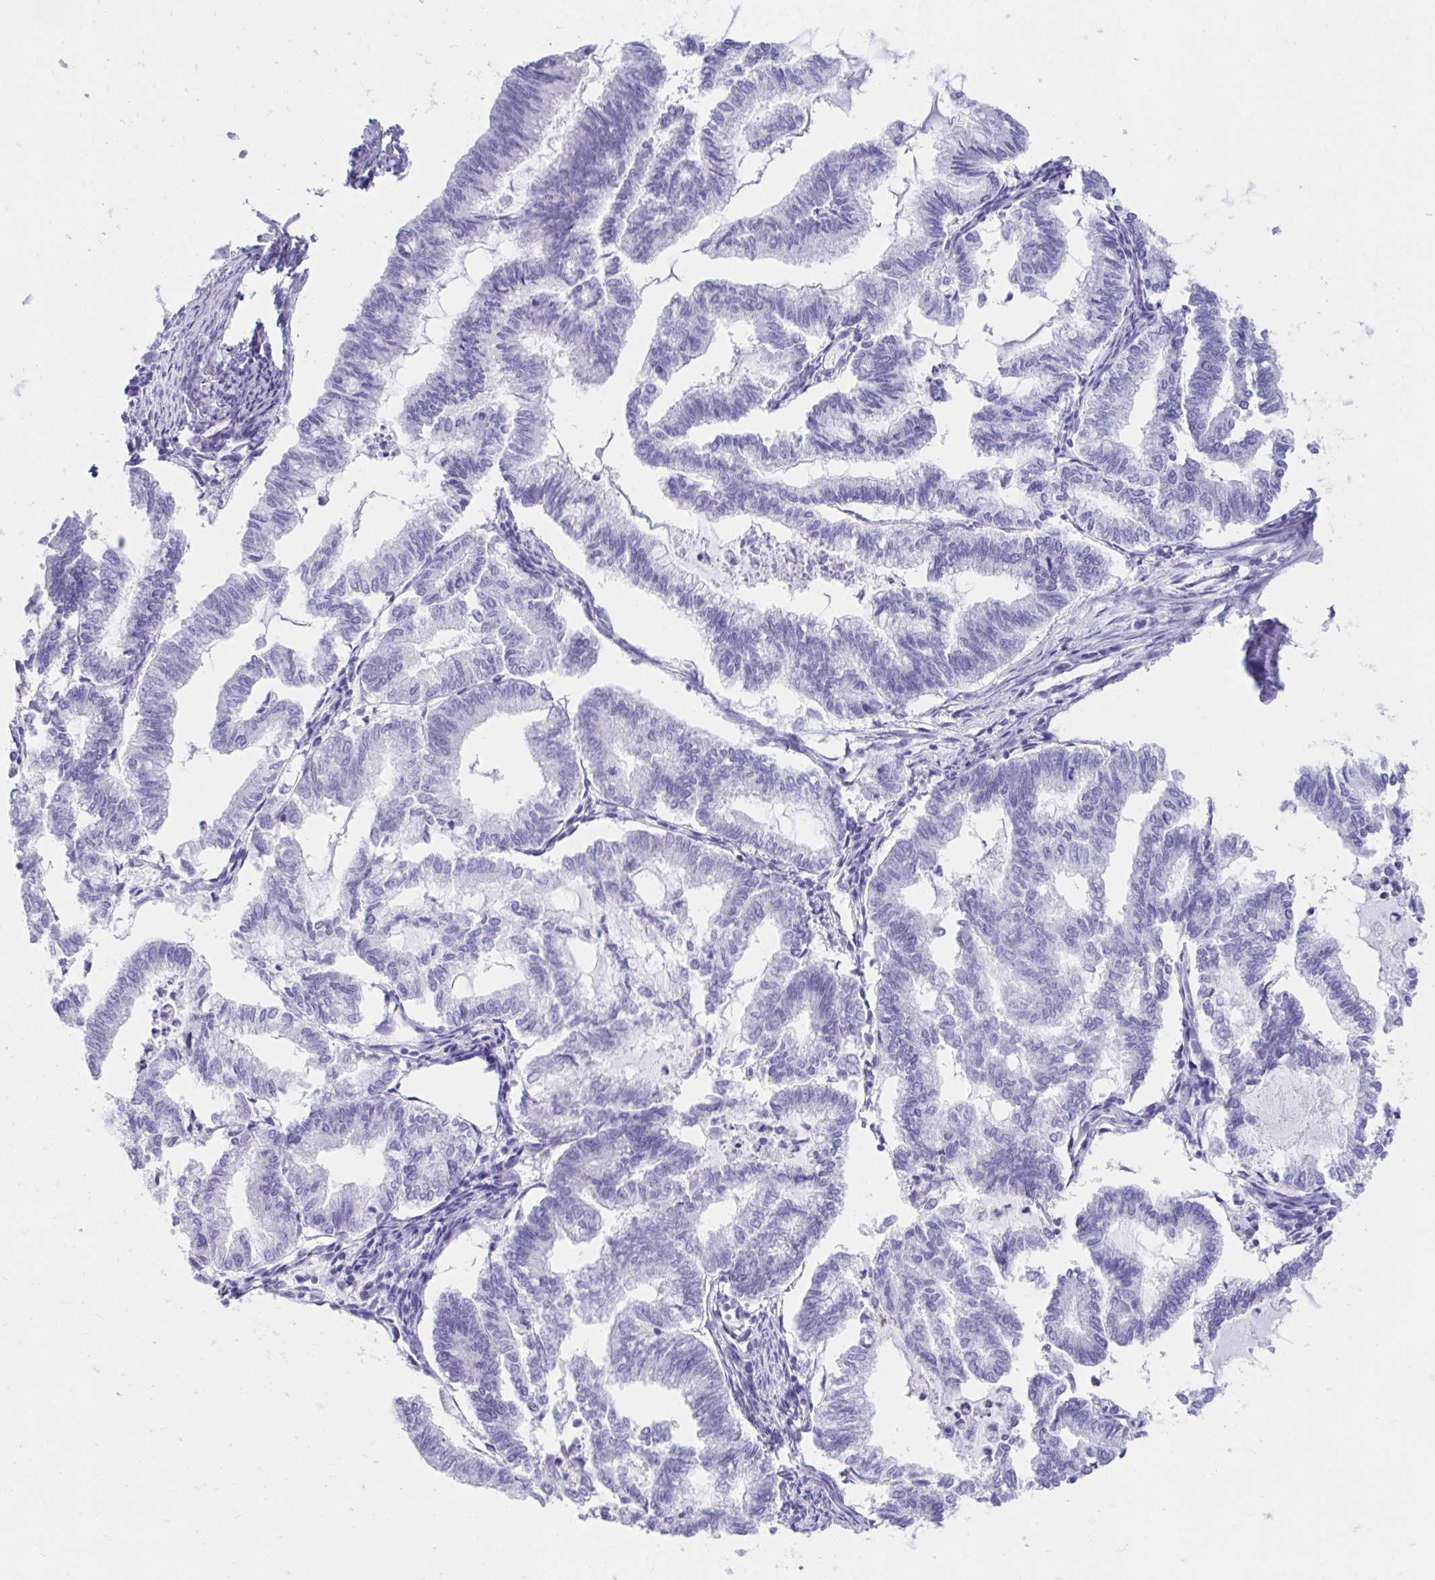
{"staining": {"intensity": "negative", "quantity": "none", "location": "none"}, "tissue": "endometrial cancer", "cell_type": "Tumor cells", "image_type": "cancer", "snomed": [{"axis": "morphology", "description": "Adenocarcinoma, NOS"}, {"axis": "topography", "description": "Endometrium"}], "caption": "The IHC photomicrograph has no significant positivity in tumor cells of endometrial cancer tissue.", "gene": "SHISA8", "patient": {"sex": "female", "age": 79}}